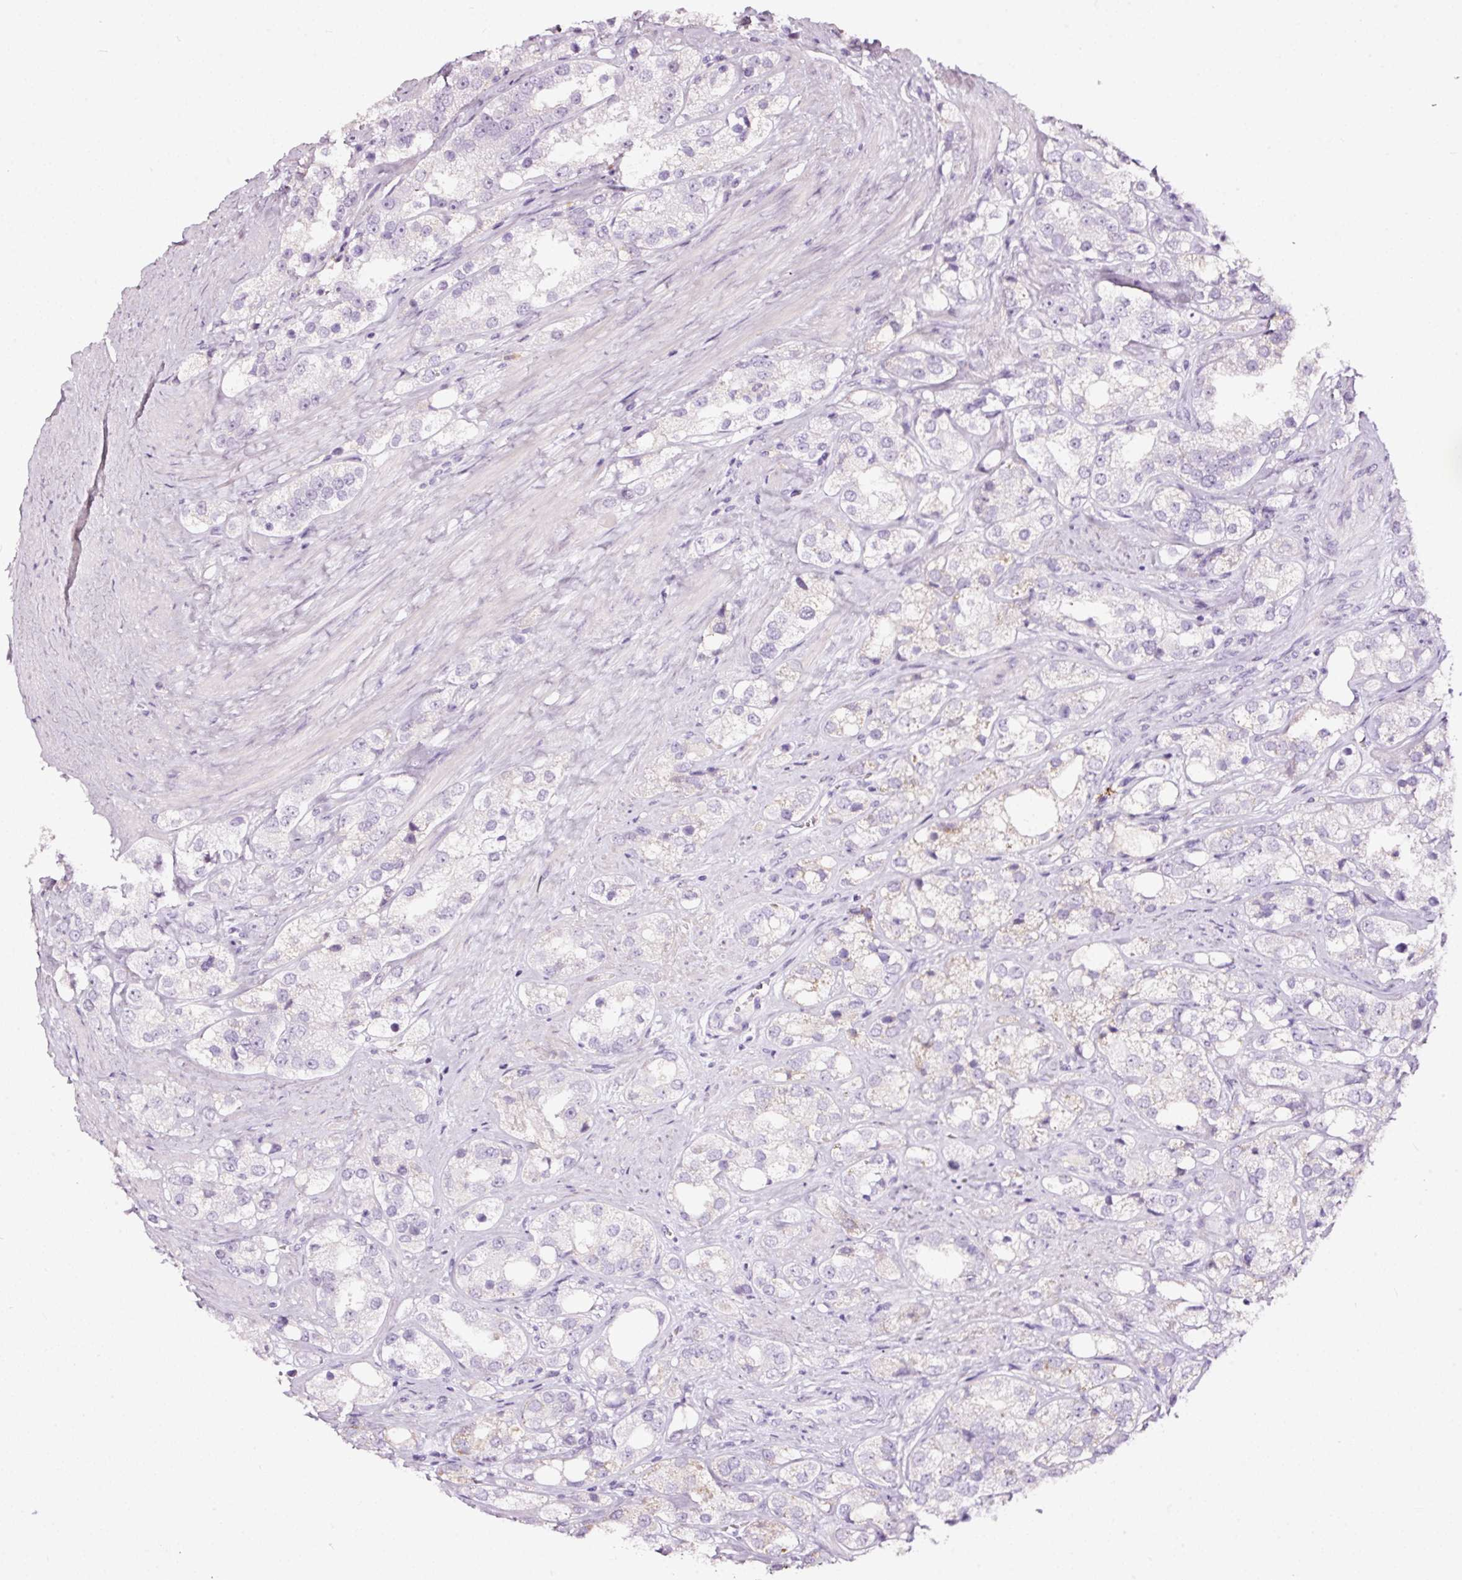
{"staining": {"intensity": "negative", "quantity": "none", "location": "none"}, "tissue": "prostate cancer", "cell_type": "Tumor cells", "image_type": "cancer", "snomed": [{"axis": "morphology", "description": "Adenocarcinoma, NOS"}, {"axis": "topography", "description": "Prostate"}], "caption": "Immunohistochemistry (IHC) of human prostate cancer demonstrates no staining in tumor cells.", "gene": "LAMP3", "patient": {"sex": "male", "age": 79}}